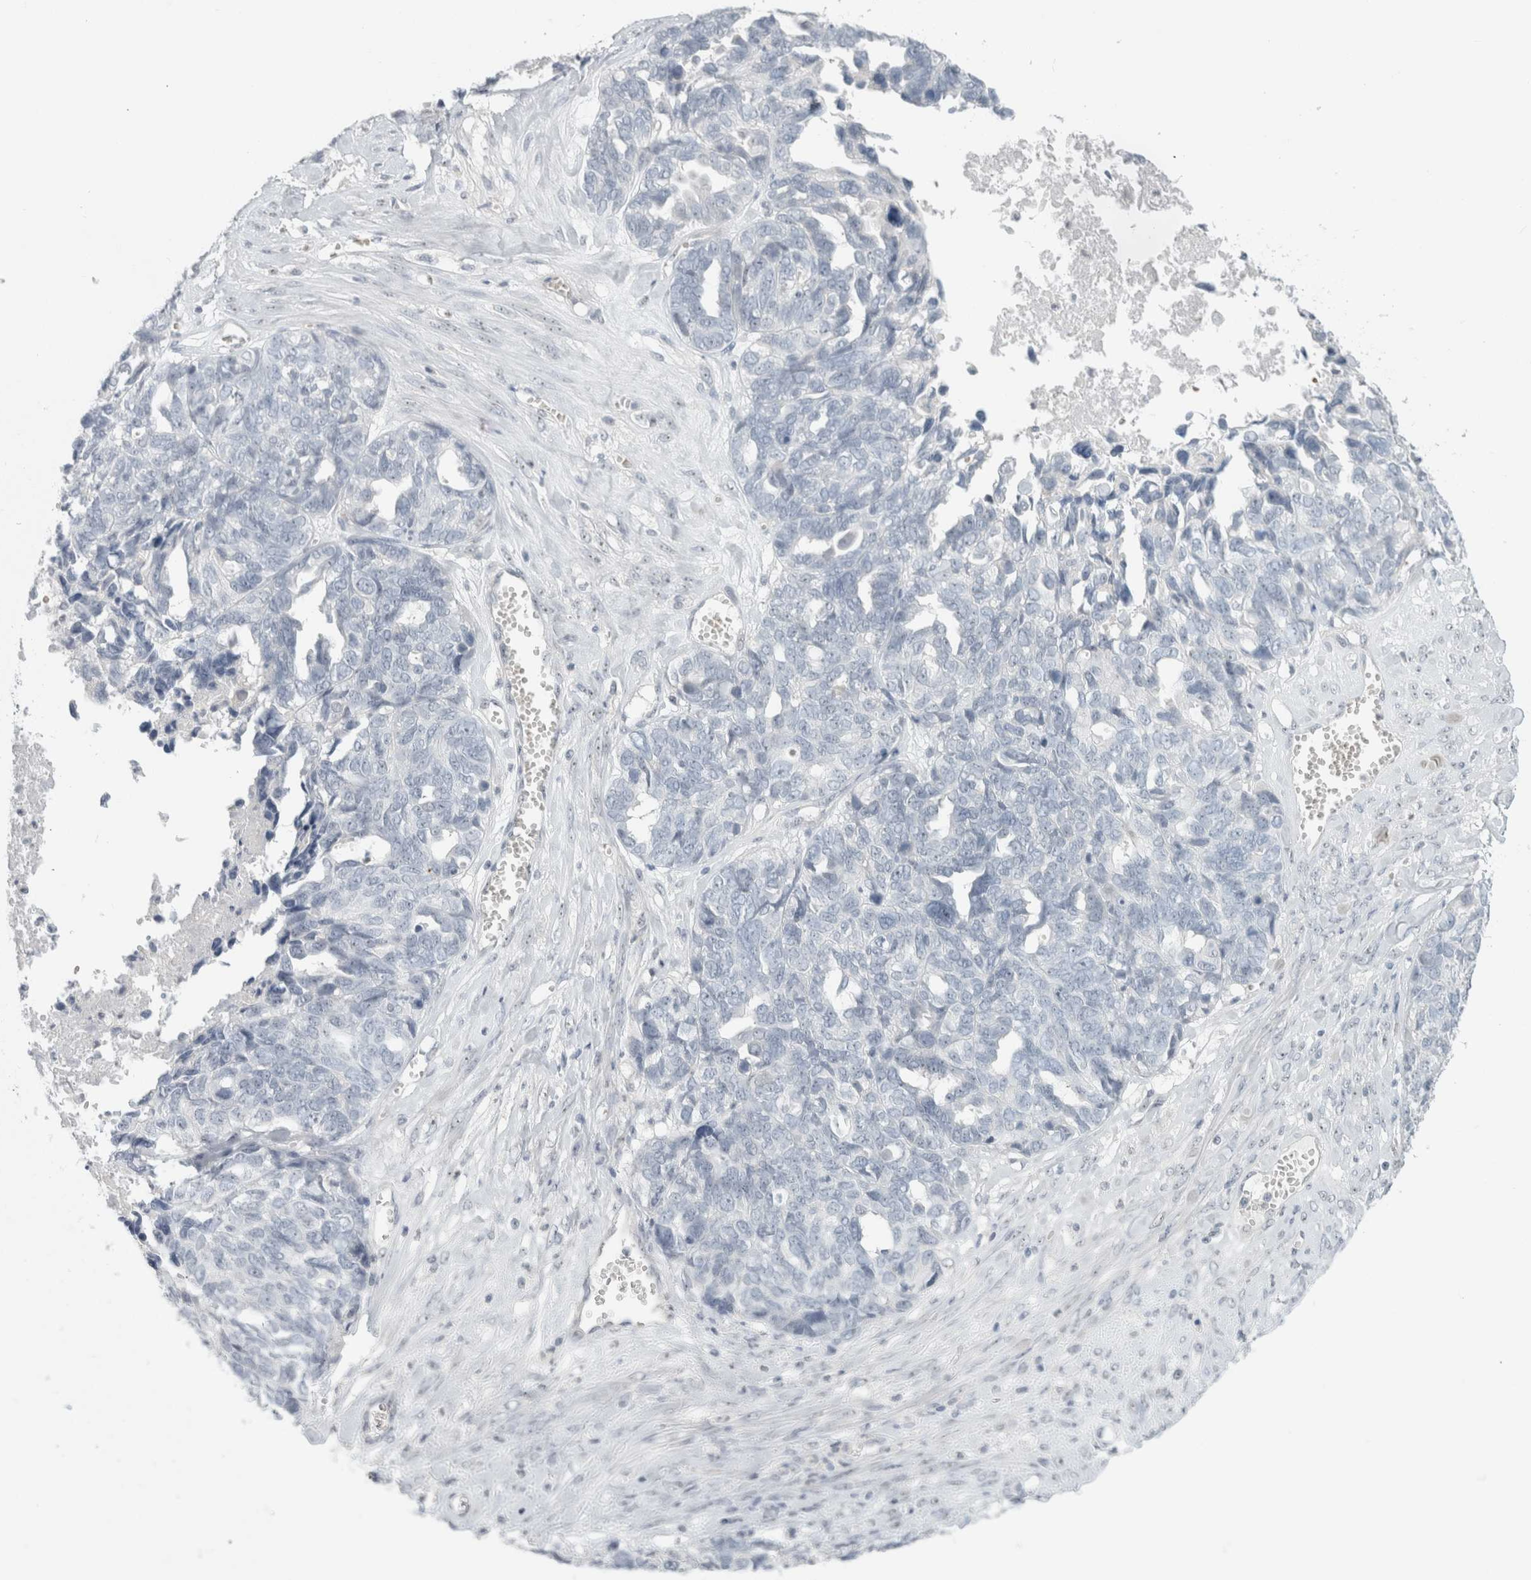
{"staining": {"intensity": "negative", "quantity": "none", "location": "none"}, "tissue": "ovarian cancer", "cell_type": "Tumor cells", "image_type": "cancer", "snomed": [{"axis": "morphology", "description": "Cystadenocarcinoma, serous, NOS"}, {"axis": "topography", "description": "Ovary"}], "caption": "Micrograph shows no significant protein staining in tumor cells of ovarian cancer (serous cystadenocarcinoma). The staining is performed using DAB brown chromogen with nuclei counter-stained in using hematoxylin.", "gene": "FMR1NB", "patient": {"sex": "female", "age": 79}}